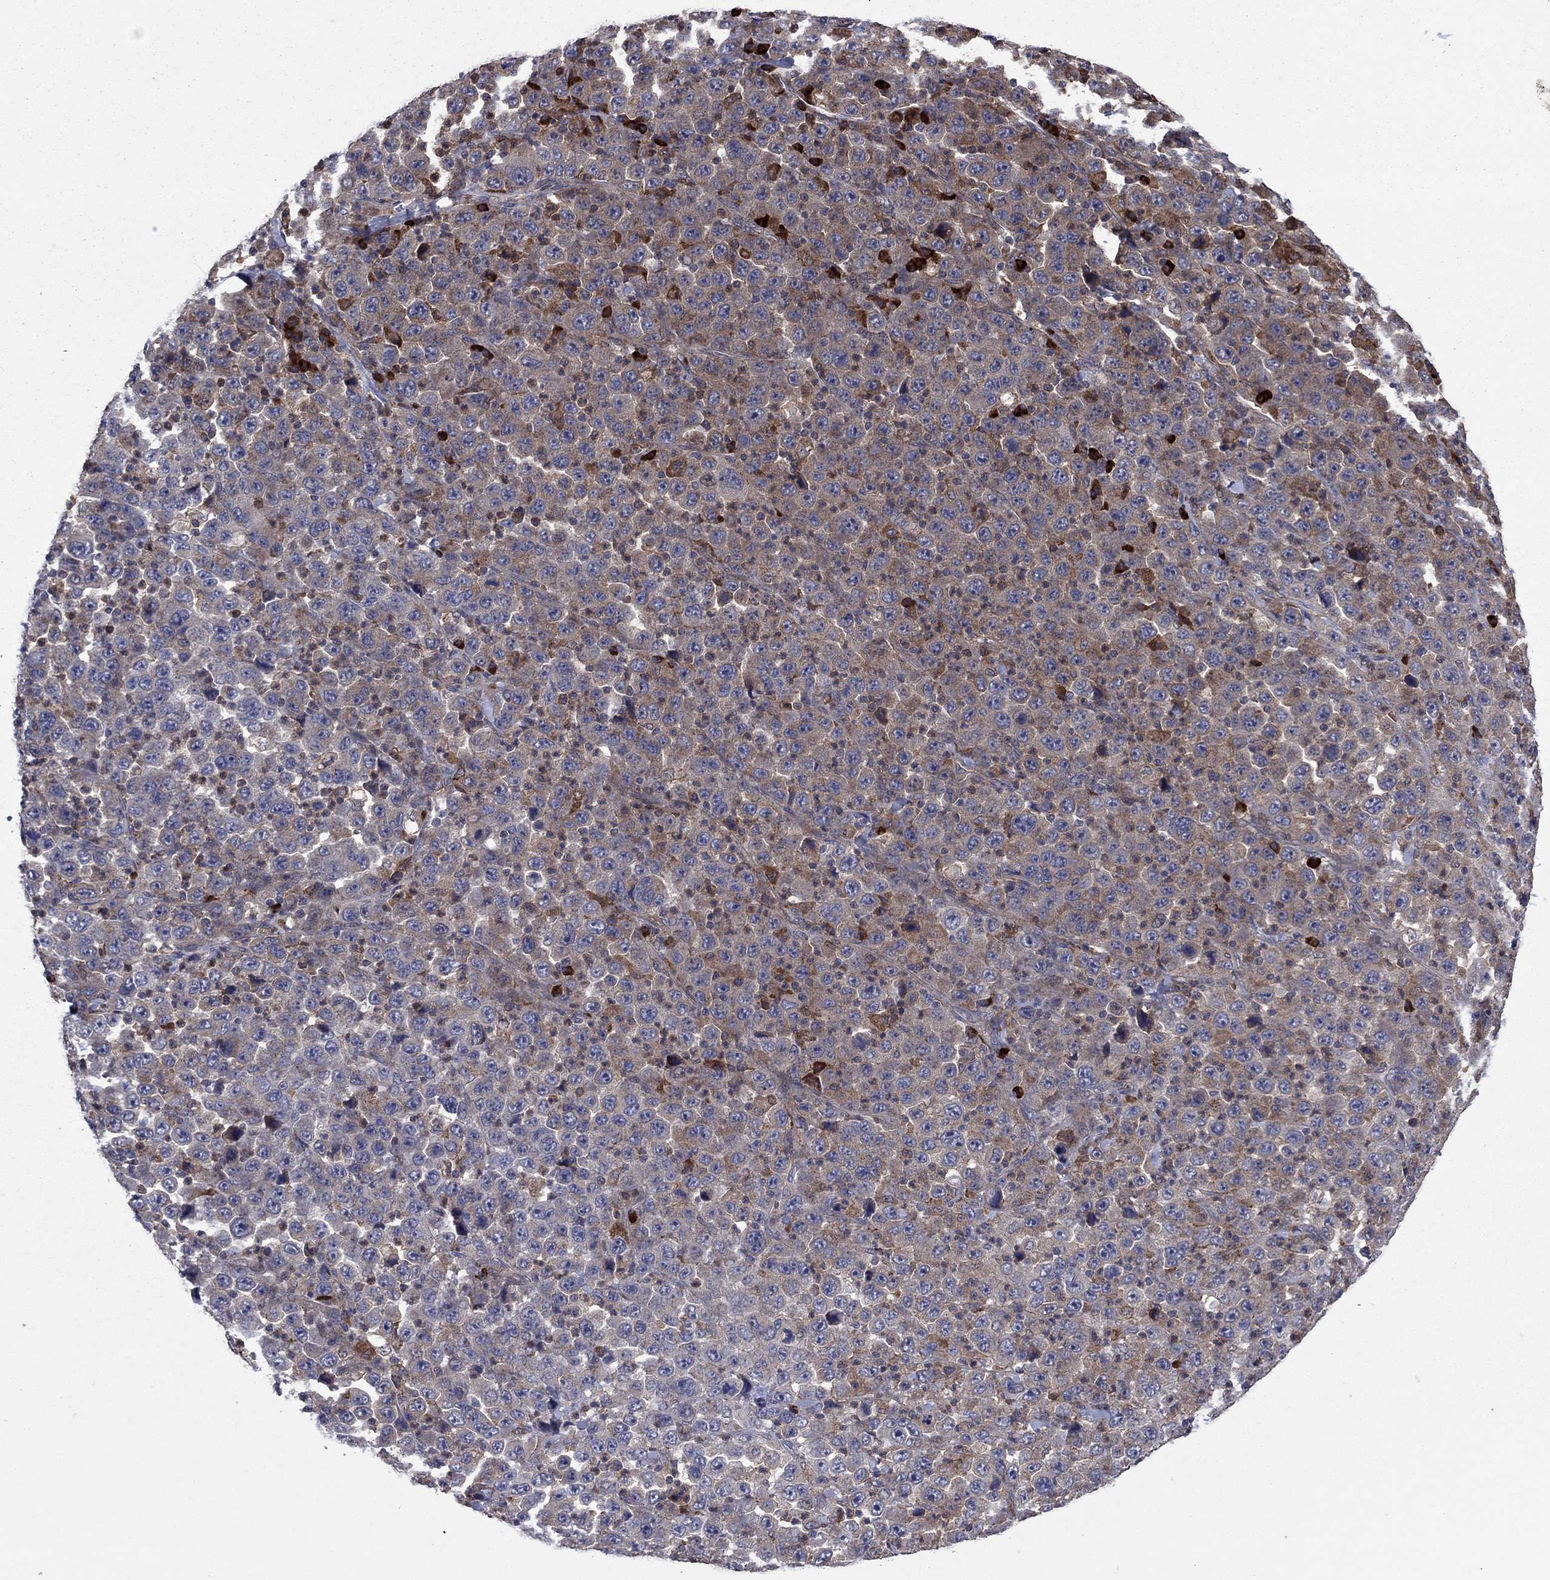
{"staining": {"intensity": "moderate", "quantity": "25%-75%", "location": "cytoplasmic/membranous"}, "tissue": "stomach cancer", "cell_type": "Tumor cells", "image_type": "cancer", "snomed": [{"axis": "morphology", "description": "Normal tissue, NOS"}, {"axis": "morphology", "description": "Adenocarcinoma, NOS"}, {"axis": "topography", "description": "Stomach, upper"}, {"axis": "topography", "description": "Stomach"}], "caption": "Tumor cells show moderate cytoplasmic/membranous staining in approximately 25%-75% of cells in stomach cancer (adenocarcinoma).", "gene": "MEA1", "patient": {"sex": "male", "age": 59}}